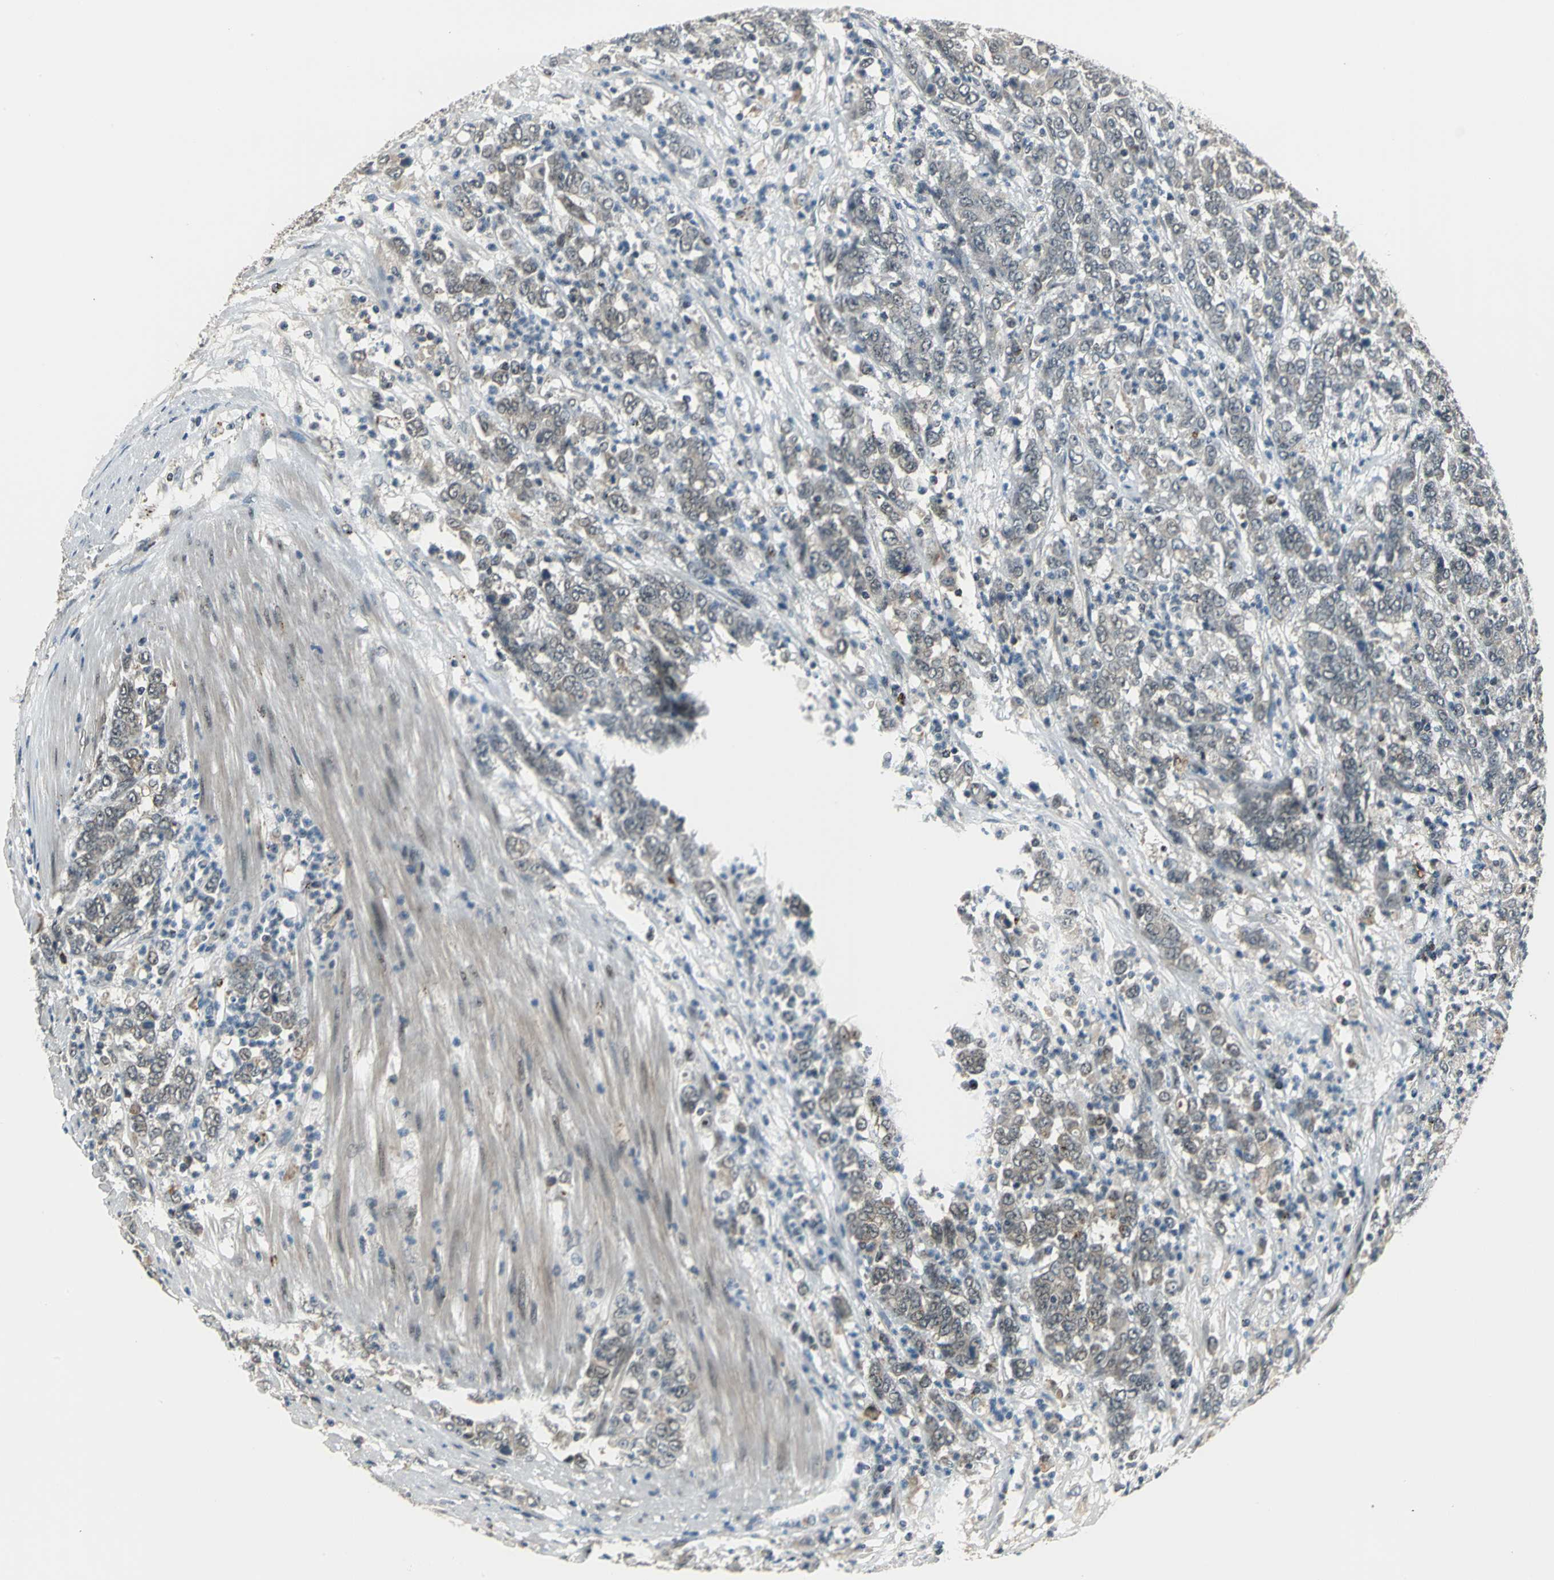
{"staining": {"intensity": "weak", "quantity": "<25%", "location": "cytoplasmic/membranous"}, "tissue": "stomach cancer", "cell_type": "Tumor cells", "image_type": "cancer", "snomed": [{"axis": "morphology", "description": "Adenocarcinoma, NOS"}, {"axis": "topography", "description": "Stomach, lower"}], "caption": "Immunohistochemical staining of human stomach cancer (adenocarcinoma) demonstrates no significant positivity in tumor cells.", "gene": "ELF2", "patient": {"sex": "female", "age": 71}}